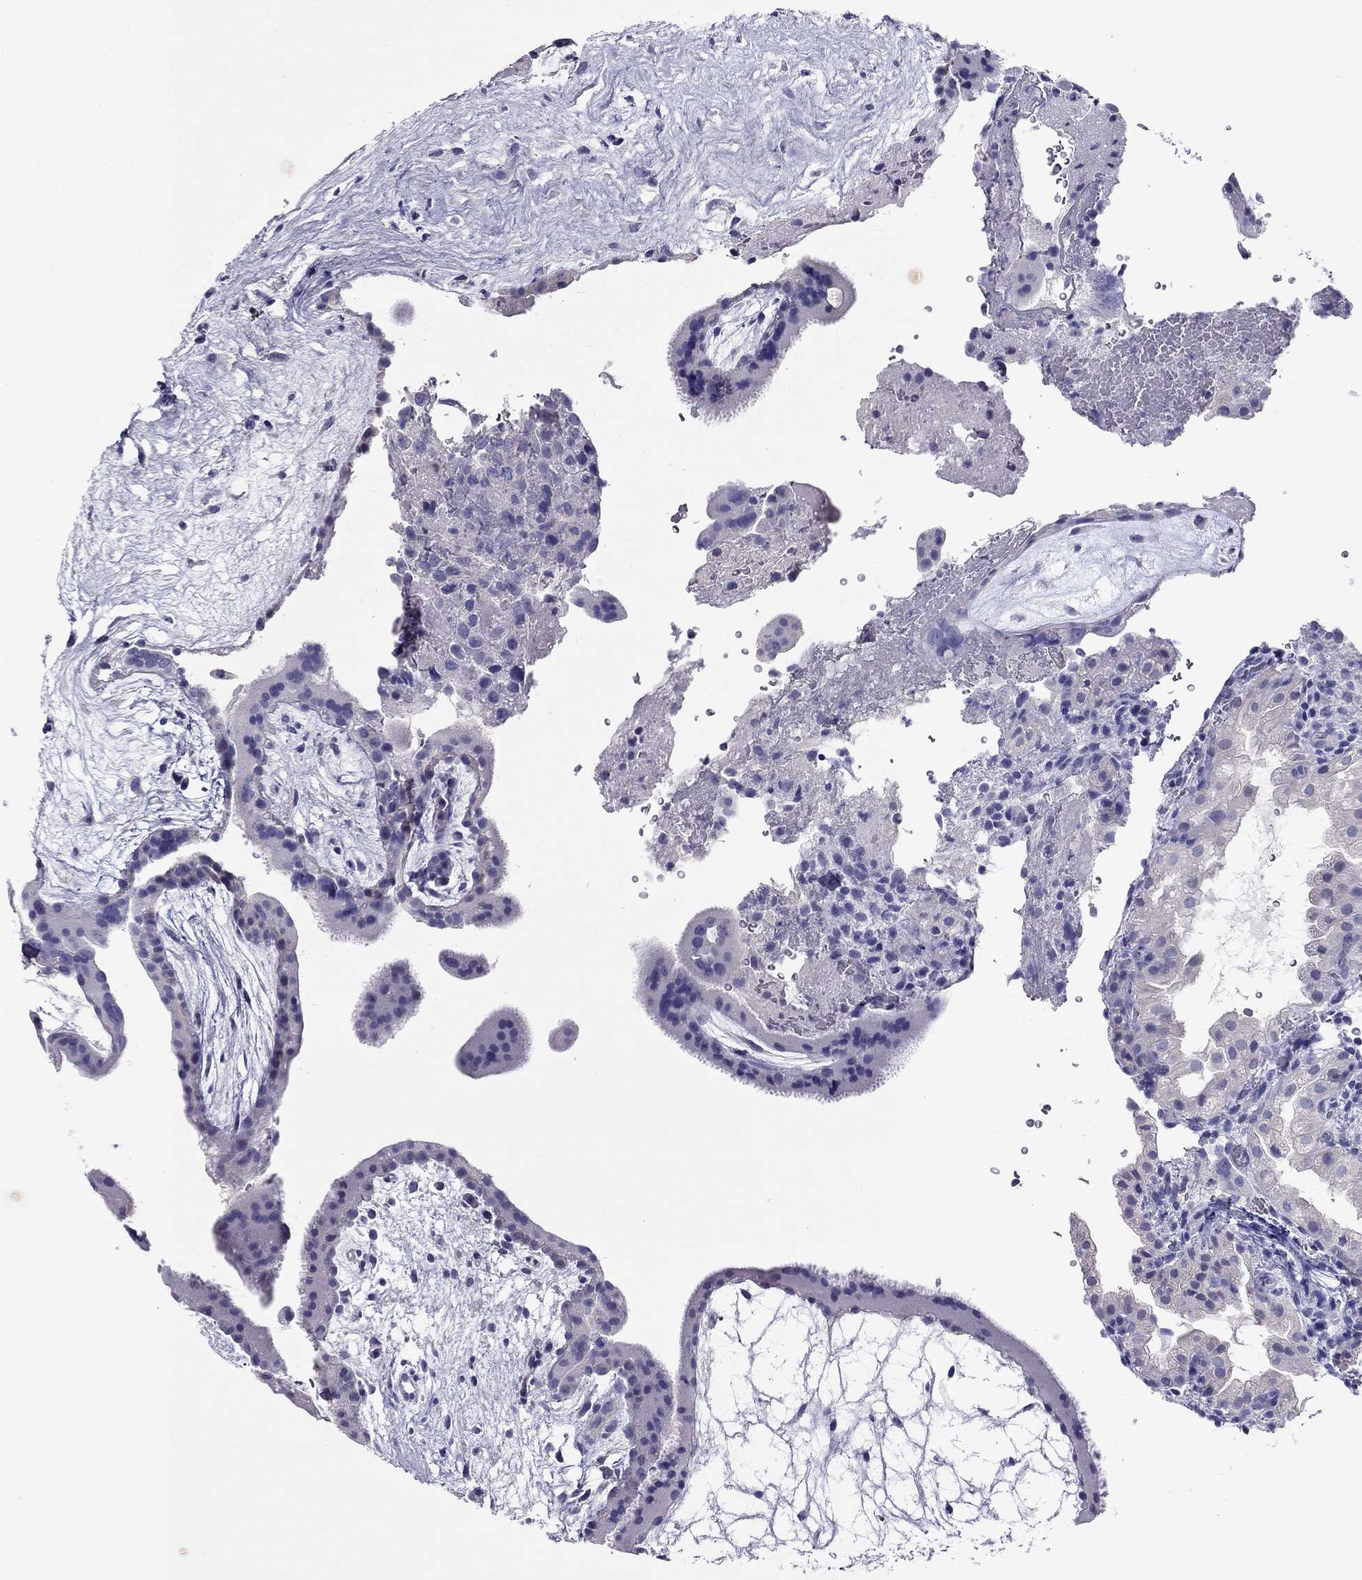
{"staining": {"intensity": "negative", "quantity": "none", "location": "none"}, "tissue": "placenta", "cell_type": "Trophoblastic cells", "image_type": "normal", "snomed": [{"axis": "morphology", "description": "Normal tissue, NOS"}, {"axis": "topography", "description": "Placenta"}], "caption": "Trophoblastic cells show no significant staining in benign placenta.", "gene": "CAPNS2", "patient": {"sex": "female", "age": 19}}